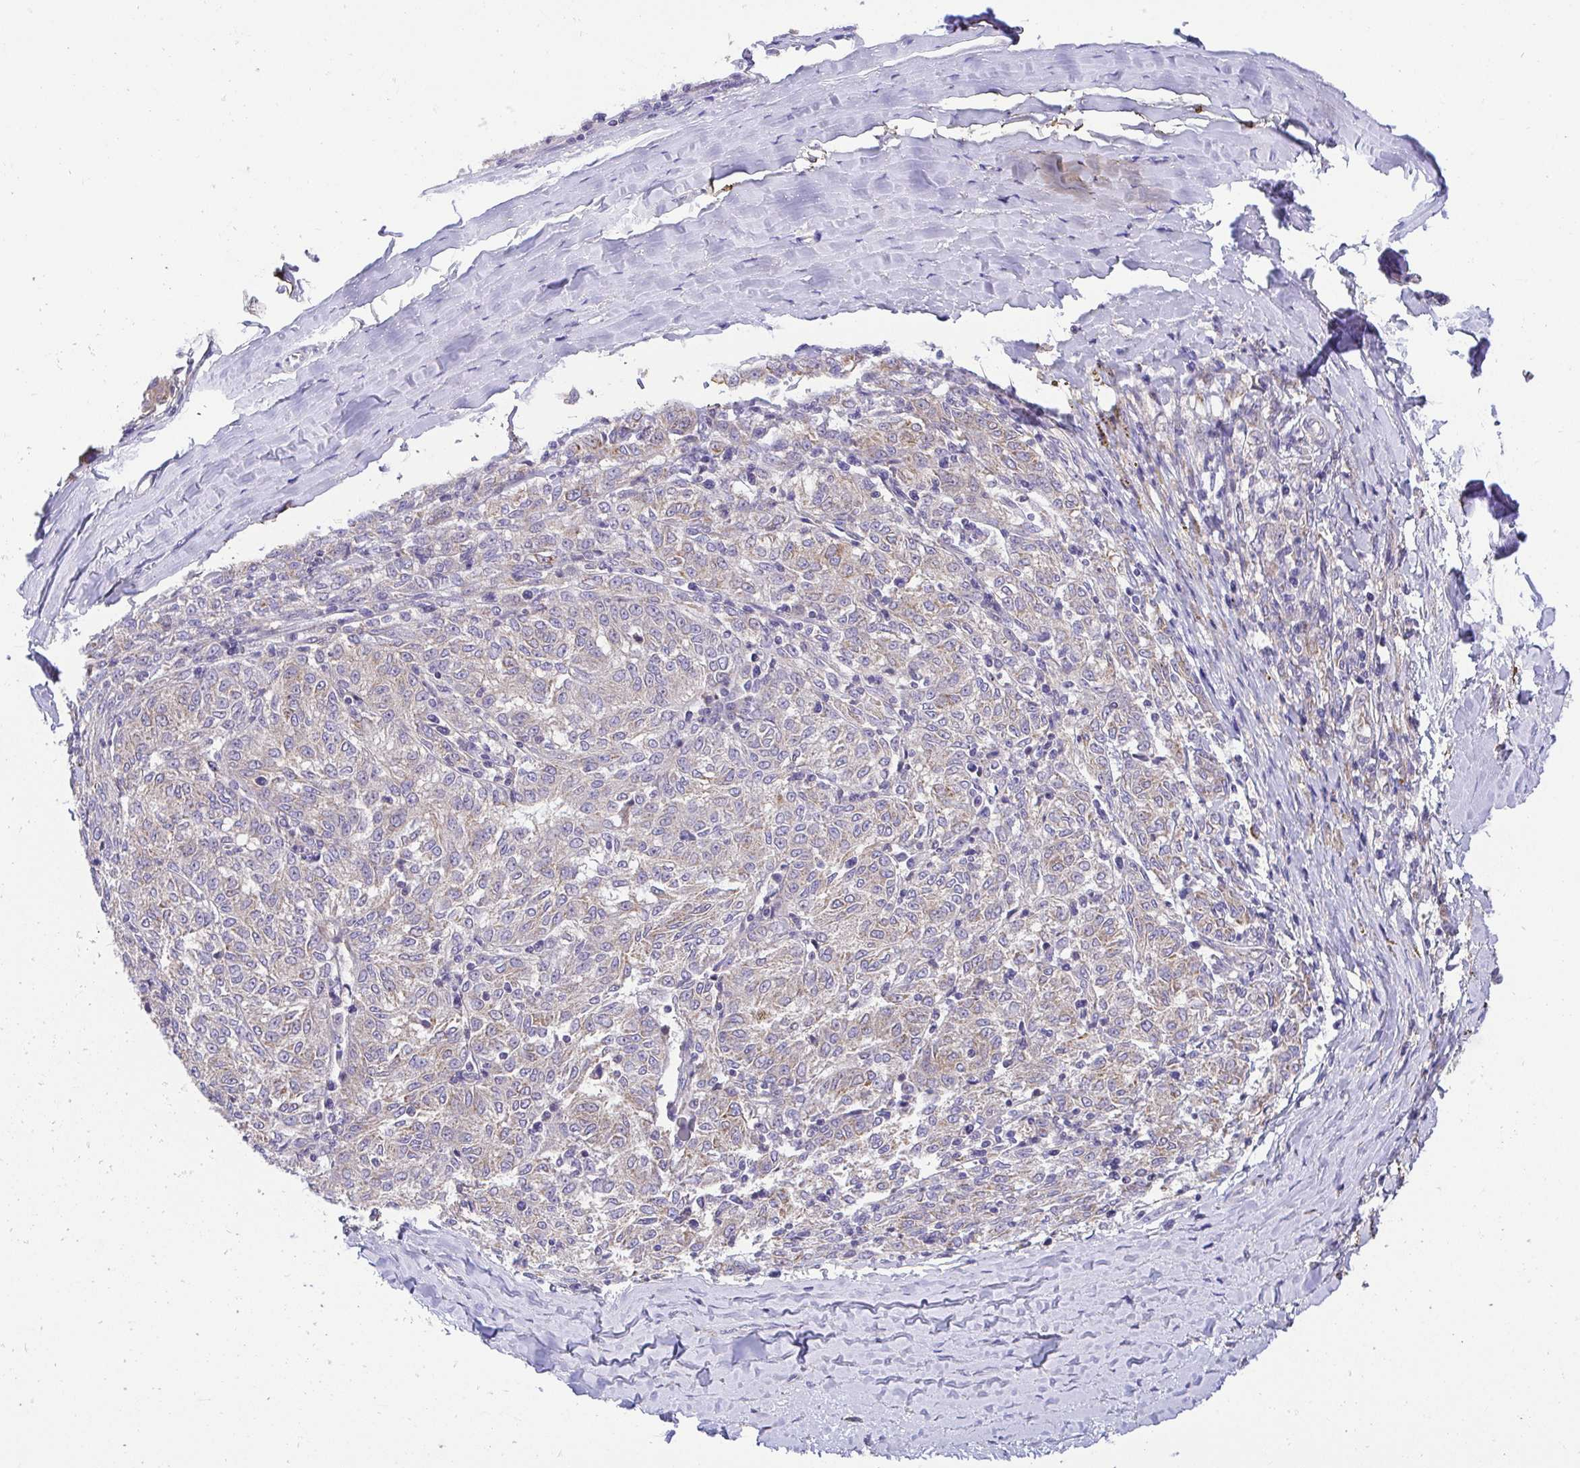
{"staining": {"intensity": "negative", "quantity": "none", "location": "none"}, "tissue": "melanoma", "cell_type": "Tumor cells", "image_type": "cancer", "snomed": [{"axis": "morphology", "description": "Malignant melanoma, NOS"}, {"axis": "topography", "description": "Skin"}], "caption": "Tumor cells are negative for brown protein staining in malignant melanoma.", "gene": "PRR14L", "patient": {"sex": "female", "age": 72}}